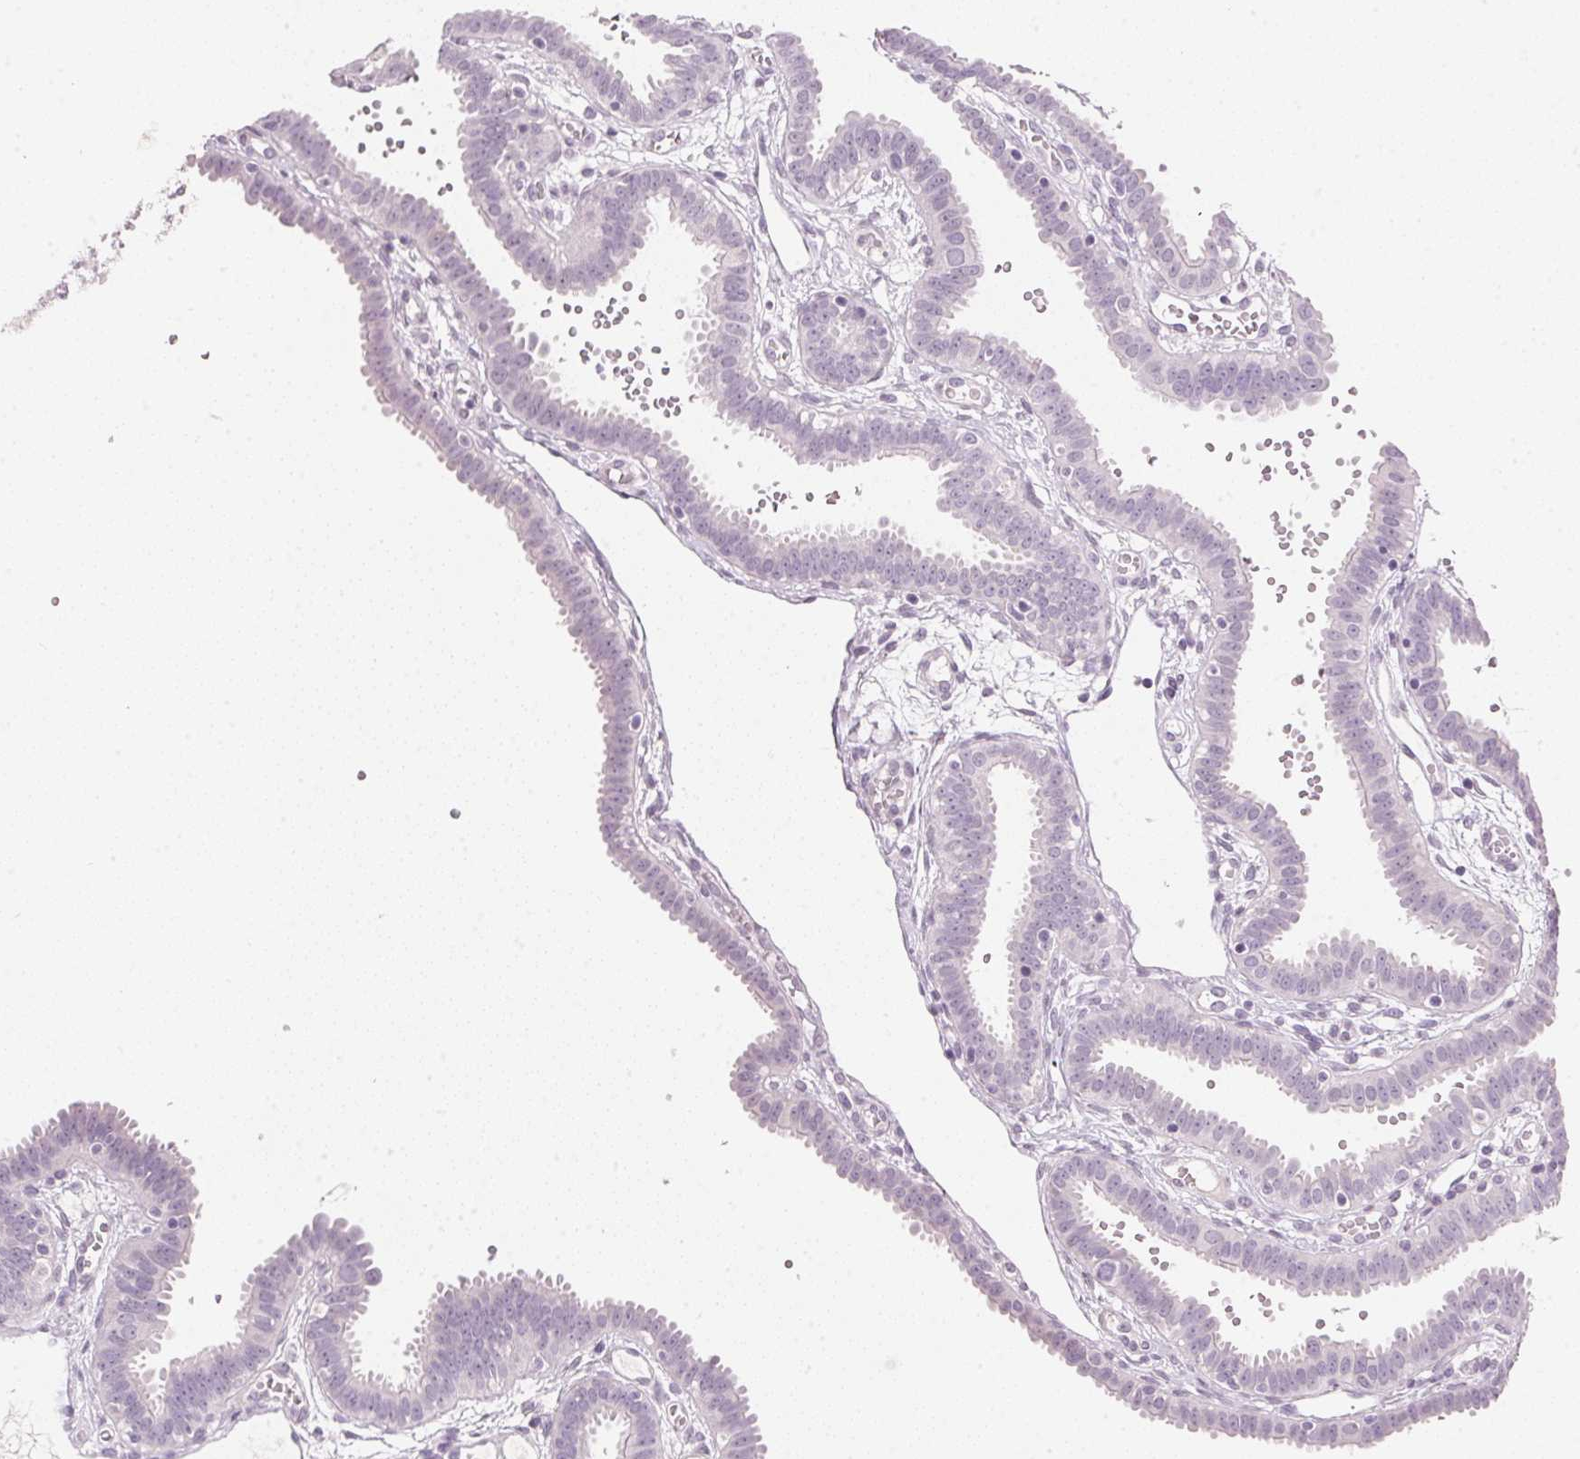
{"staining": {"intensity": "negative", "quantity": "none", "location": "none"}, "tissue": "fallopian tube", "cell_type": "Glandular cells", "image_type": "normal", "snomed": [{"axis": "morphology", "description": "Normal tissue, NOS"}, {"axis": "topography", "description": "Fallopian tube"}], "caption": "Immunohistochemistry (IHC) micrograph of unremarkable fallopian tube: human fallopian tube stained with DAB (3,3'-diaminobenzidine) displays no significant protein staining in glandular cells.", "gene": "IGFBP1", "patient": {"sex": "female", "age": 37}}